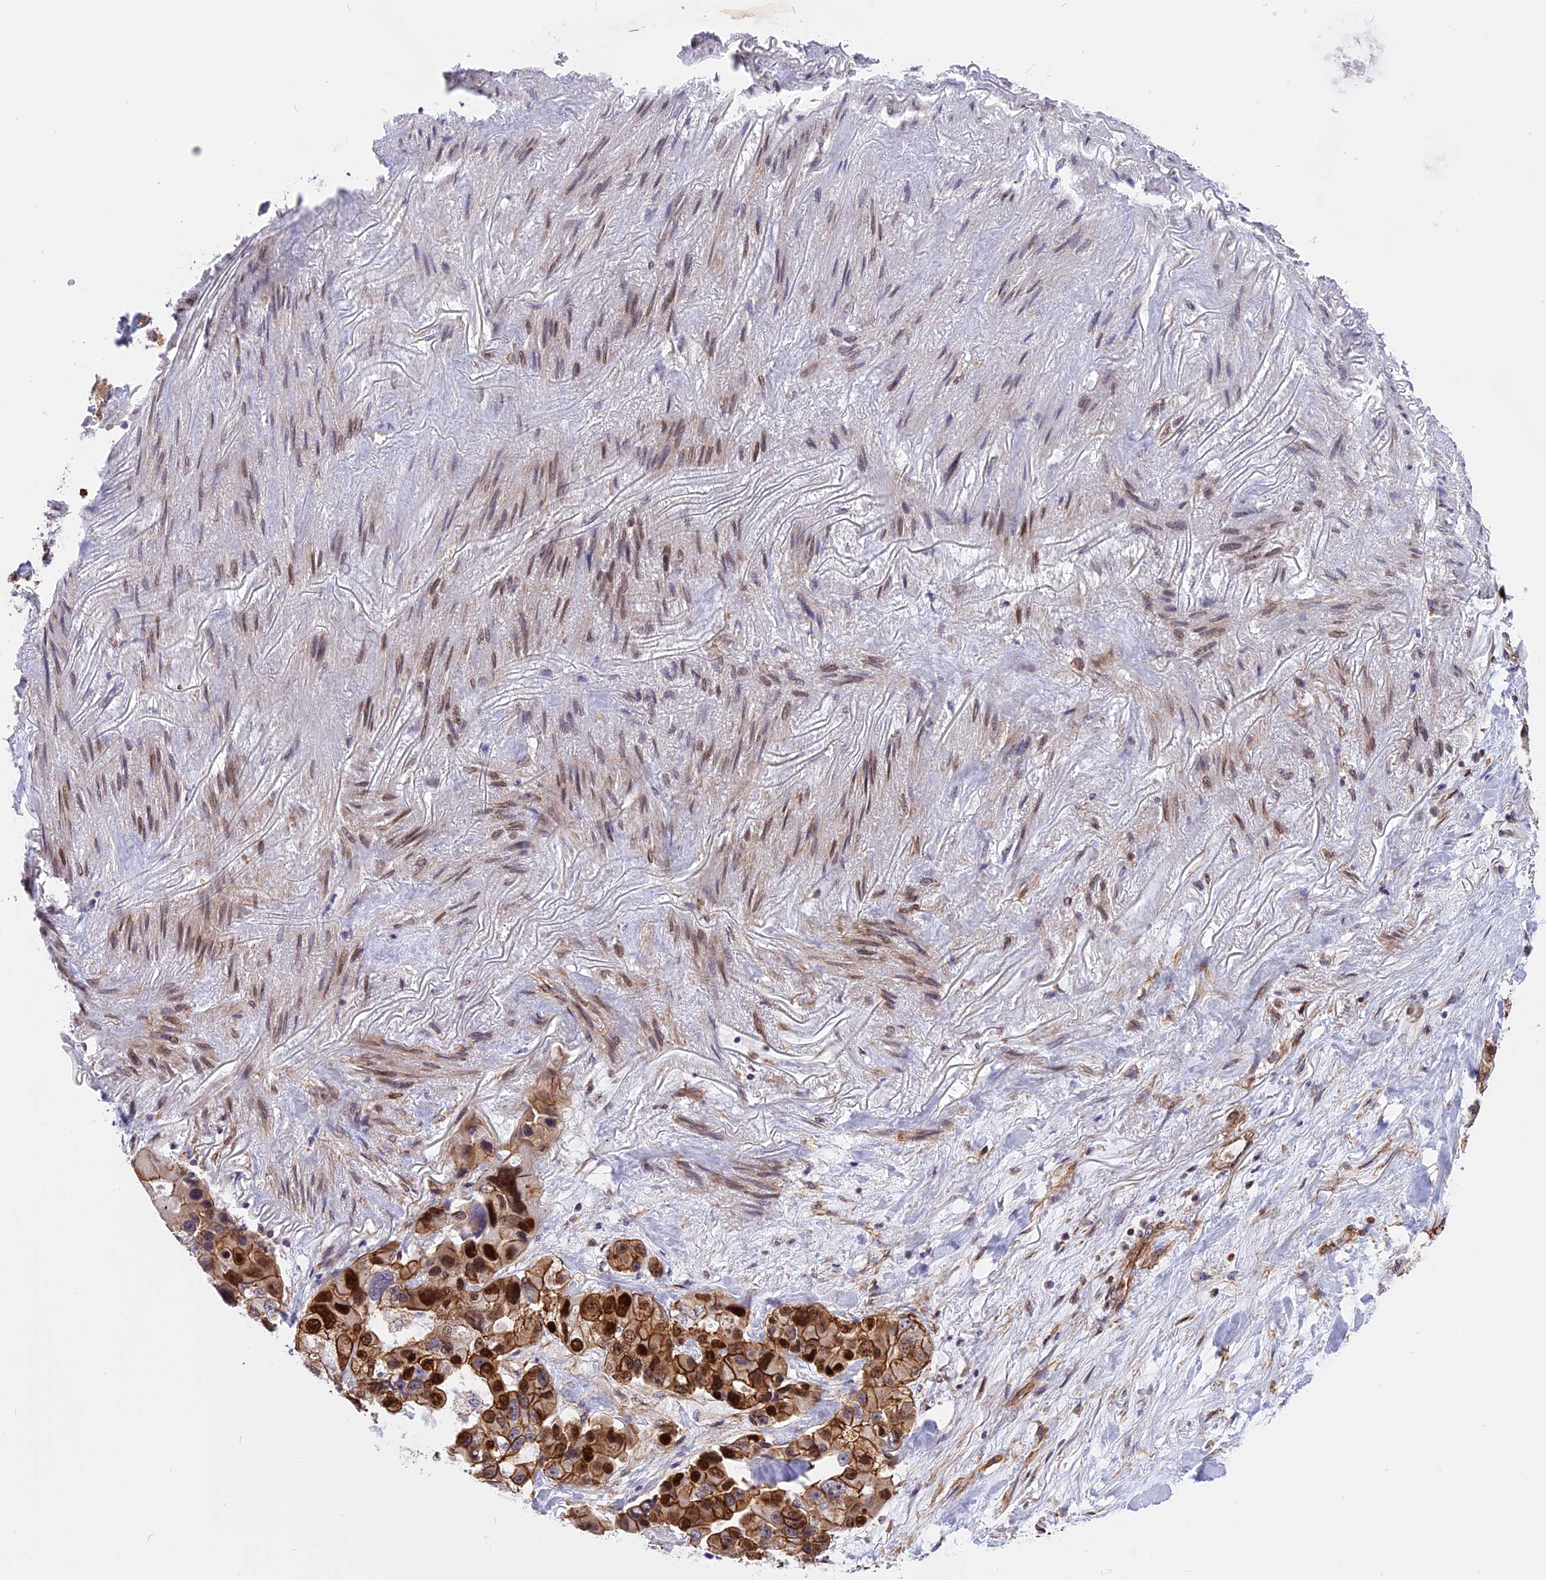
{"staining": {"intensity": "moderate", "quantity": ">75%", "location": "cytoplasmic/membranous,nuclear"}, "tissue": "lung cancer", "cell_type": "Tumor cells", "image_type": "cancer", "snomed": [{"axis": "morphology", "description": "Adenocarcinoma, NOS"}, {"axis": "topography", "description": "Lung"}], "caption": "Brown immunohistochemical staining in human lung cancer exhibits moderate cytoplasmic/membranous and nuclear staining in about >75% of tumor cells.", "gene": "R3HDM4", "patient": {"sex": "female", "age": 54}}